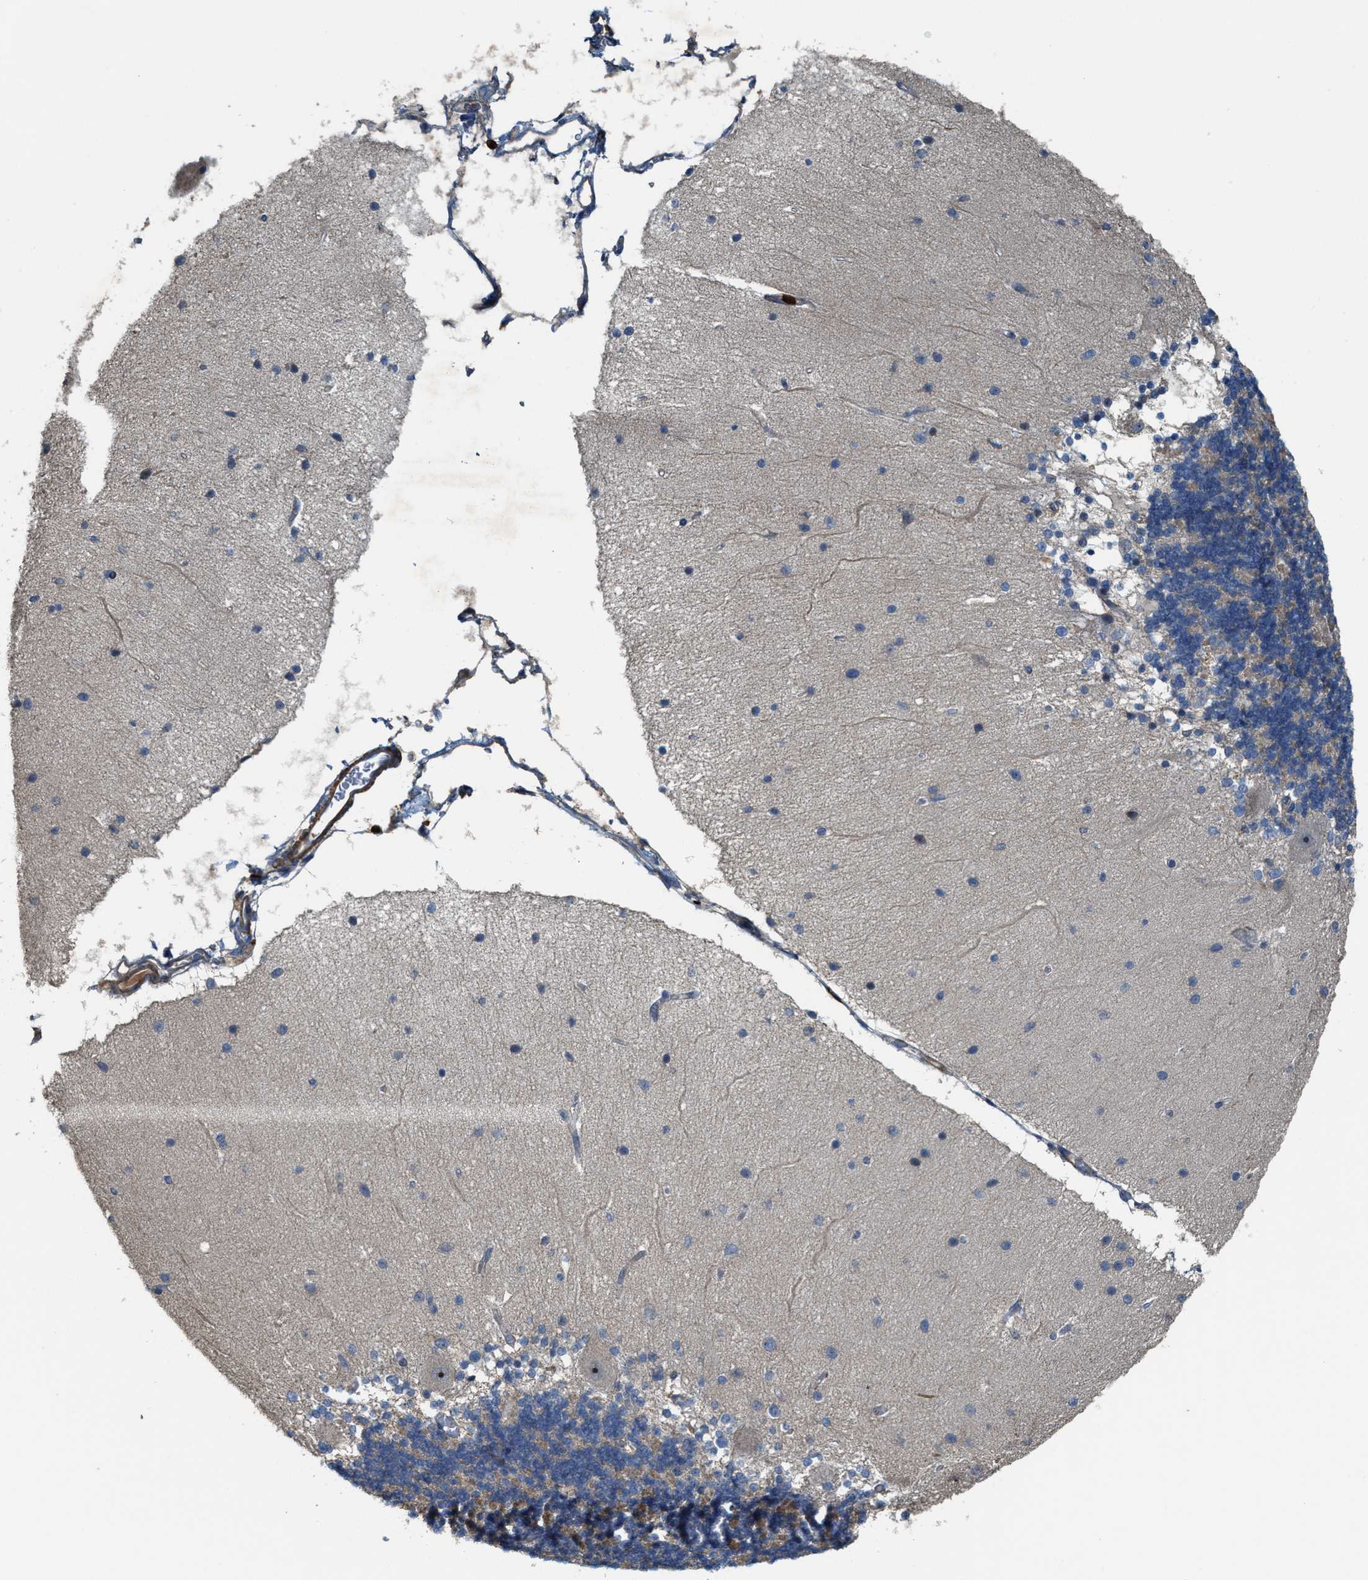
{"staining": {"intensity": "negative", "quantity": "none", "location": "none"}, "tissue": "cerebellum", "cell_type": "Cells in granular layer", "image_type": "normal", "snomed": [{"axis": "morphology", "description": "Normal tissue, NOS"}, {"axis": "topography", "description": "Cerebellum"}], "caption": "Immunohistochemistry micrograph of unremarkable human cerebellum stained for a protein (brown), which exhibits no positivity in cells in granular layer.", "gene": "SERPINB5", "patient": {"sex": "female", "age": 54}}